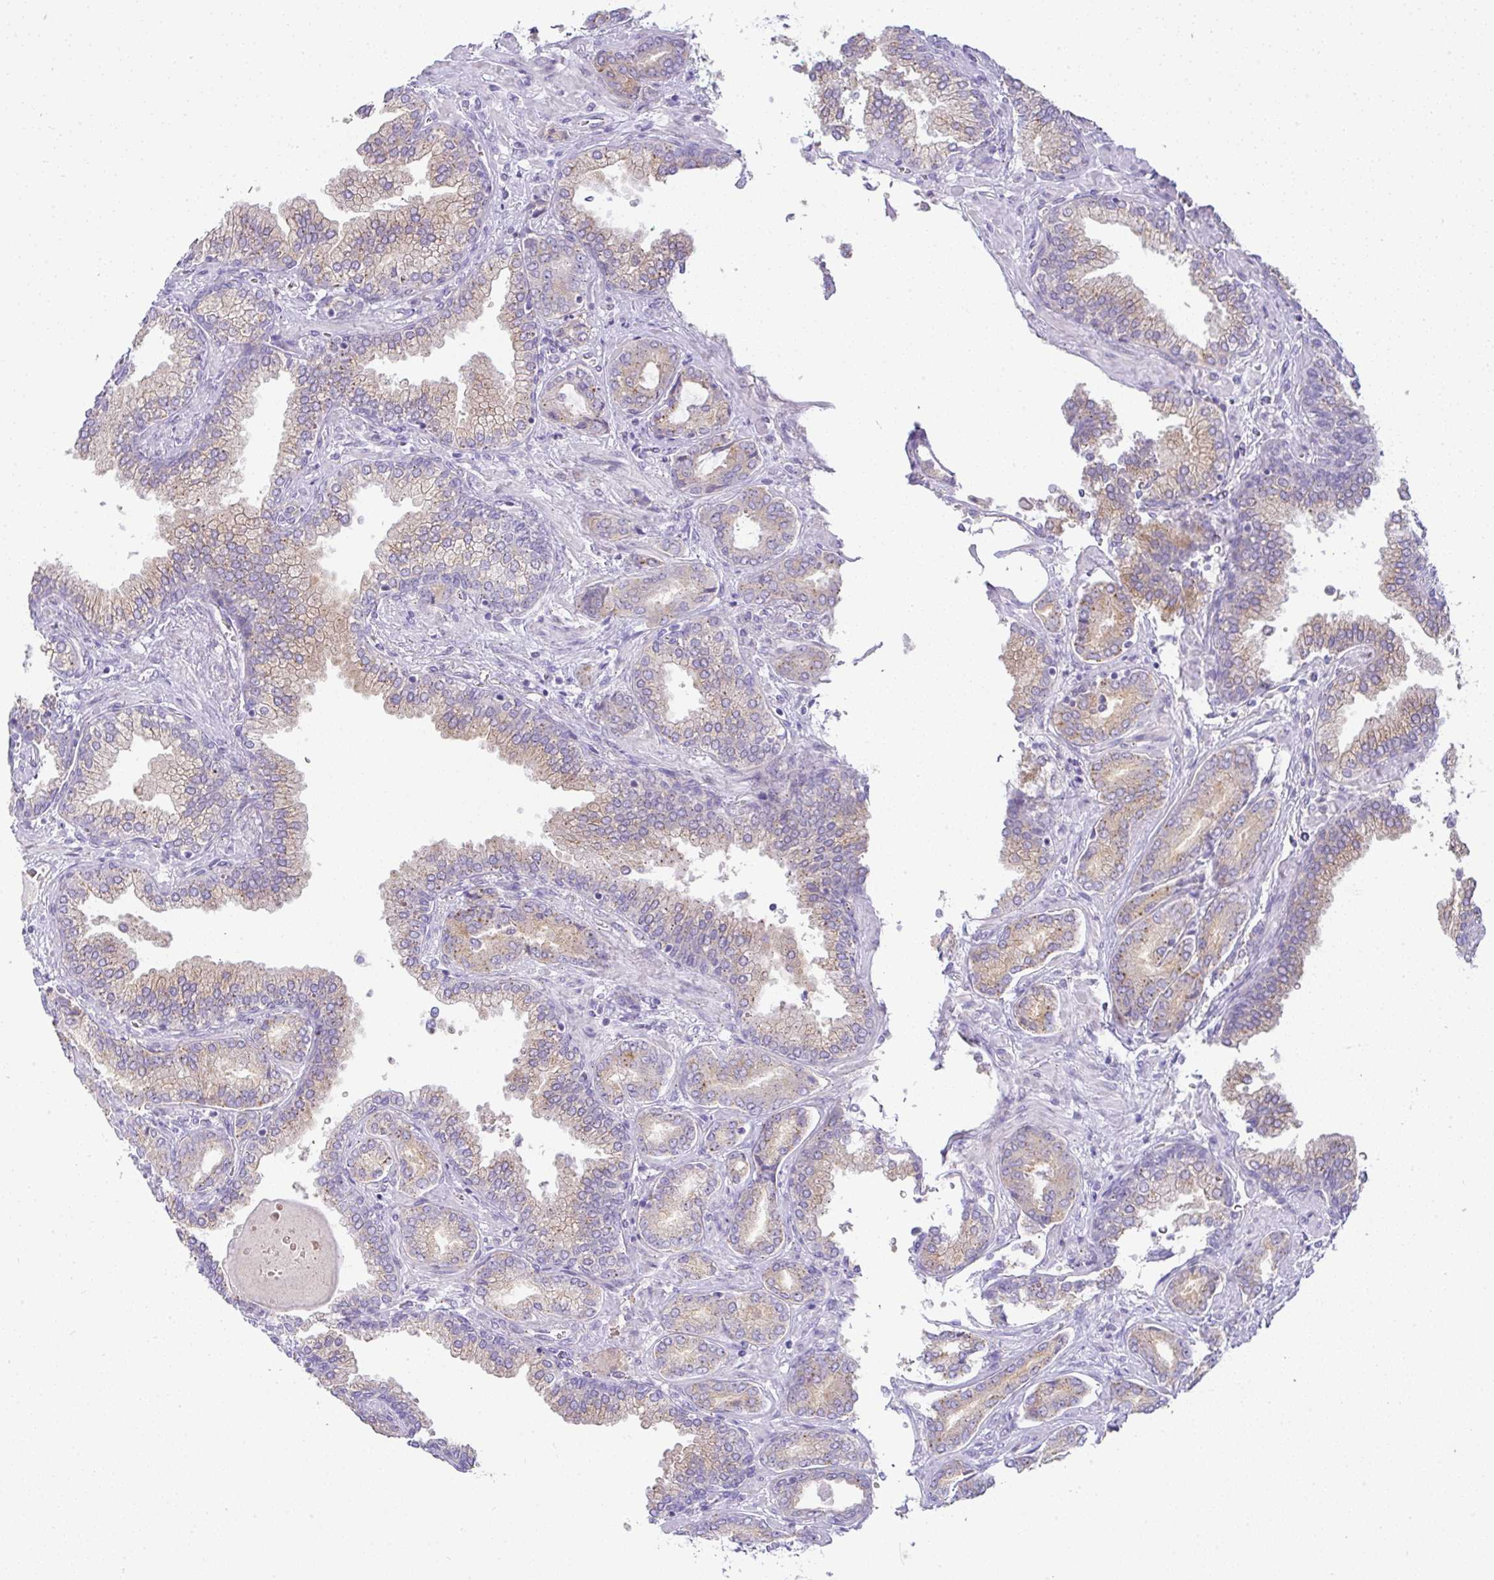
{"staining": {"intensity": "weak", "quantity": ">75%", "location": "cytoplasmic/membranous"}, "tissue": "prostate cancer", "cell_type": "Tumor cells", "image_type": "cancer", "snomed": [{"axis": "morphology", "description": "Adenocarcinoma, High grade"}, {"axis": "topography", "description": "Prostate"}], "caption": "Immunohistochemical staining of high-grade adenocarcinoma (prostate) shows low levels of weak cytoplasmic/membranous staining in about >75% of tumor cells.", "gene": "FAM177A1", "patient": {"sex": "male", "age": 72}}